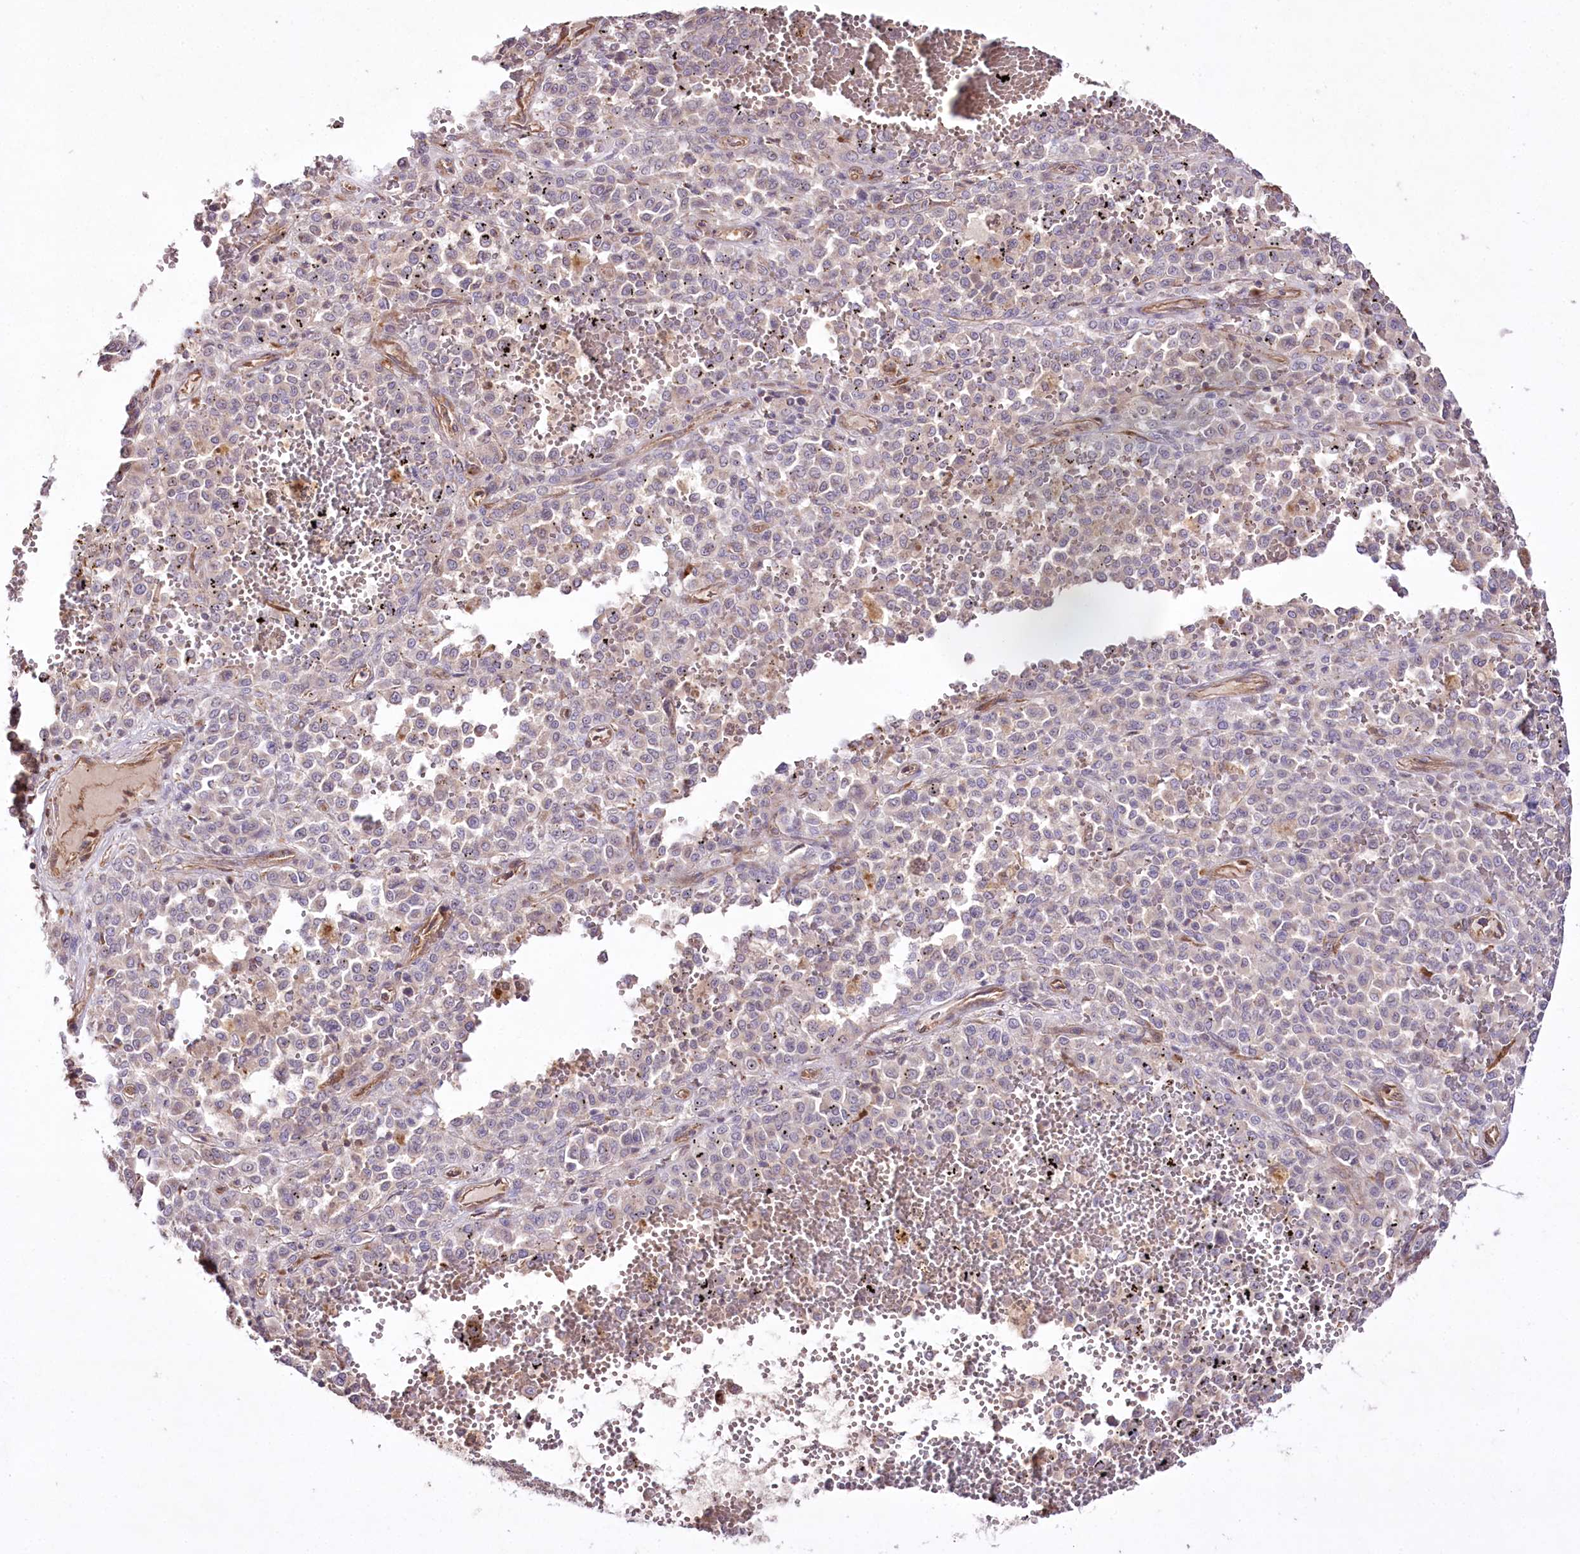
{"staining": {"intensity": "negative", "quantity": "none", "location": "none"}, "tissue": "melanoma", "cell_type": "Tumor cells", "image_type": "cancer", "snomed": [{"axis": "morphology", "description": "Malignant melanoma, Metastatic site"}, {"axis": "topography", "description": "Pancreas"}], "caption": "This micrograph is of malignant melanoma (metastatic site) stained with immunohistochemistry to label a protein in brown with the nuclei are counter-stained blue. There is no positivity in tumor cells.", "gene": "REXO2", "patient": {"sex": "female", "age": 30}}